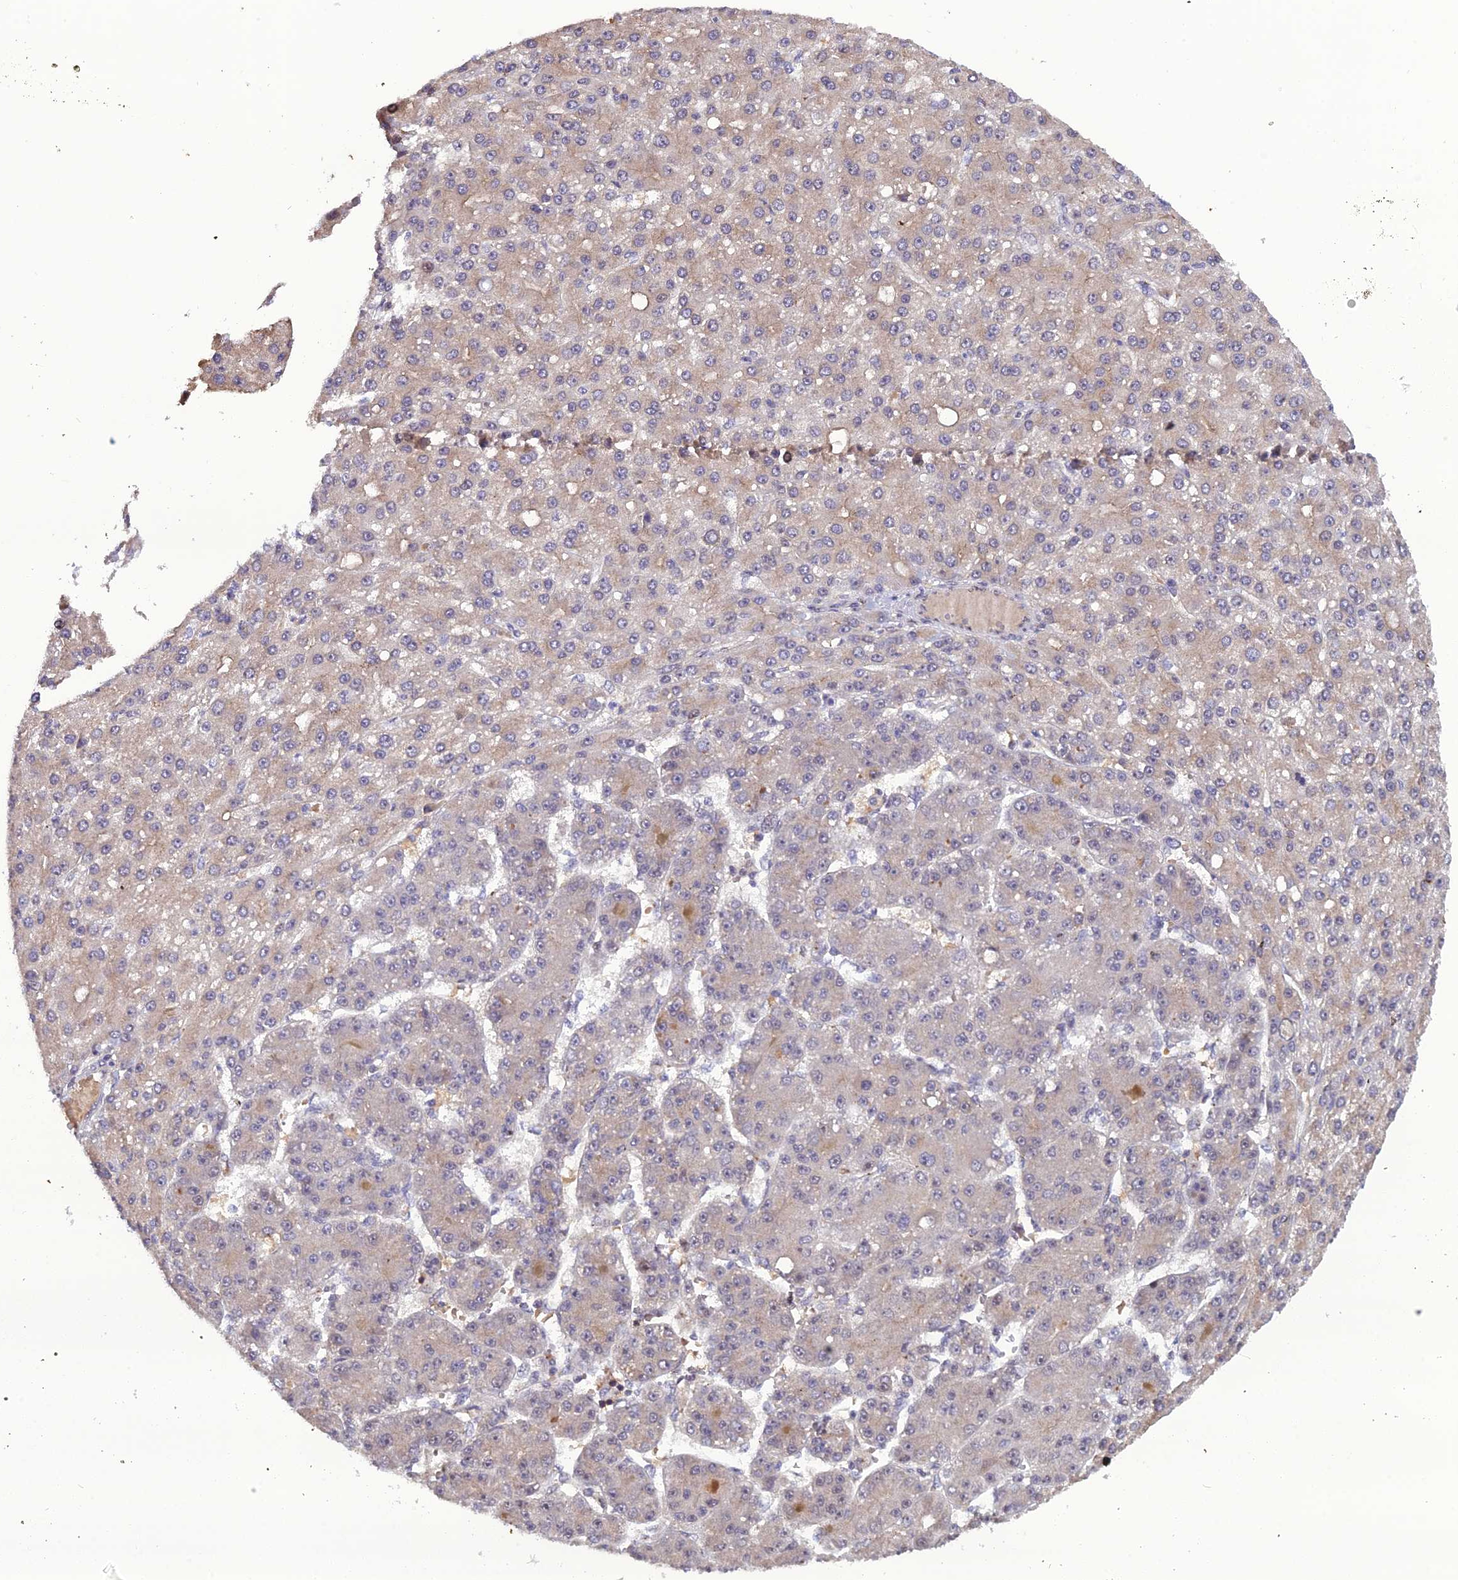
{"staining": {"intensity": "weak", "quantity": "25%-75%", "location": "cytoplasmic/membranous"}, "tissue": "liver cancer", "cell_type": "Tumor cells", "image_type": "cancer", "snomed": [{"axis": "morphology", "description": "Carcinoma, Hepatocellular, NOS"}, {"axis": "topography", "description": "Liver"}], "caption": "Tumor cells demonstrate low levels of weak cytoplasmic/membranous expression in approximately 25%-75% of cells in liver hepatocellular carcinoma.", "gene": "ARL2", "patient": {"sex": "male", "age": 67}}